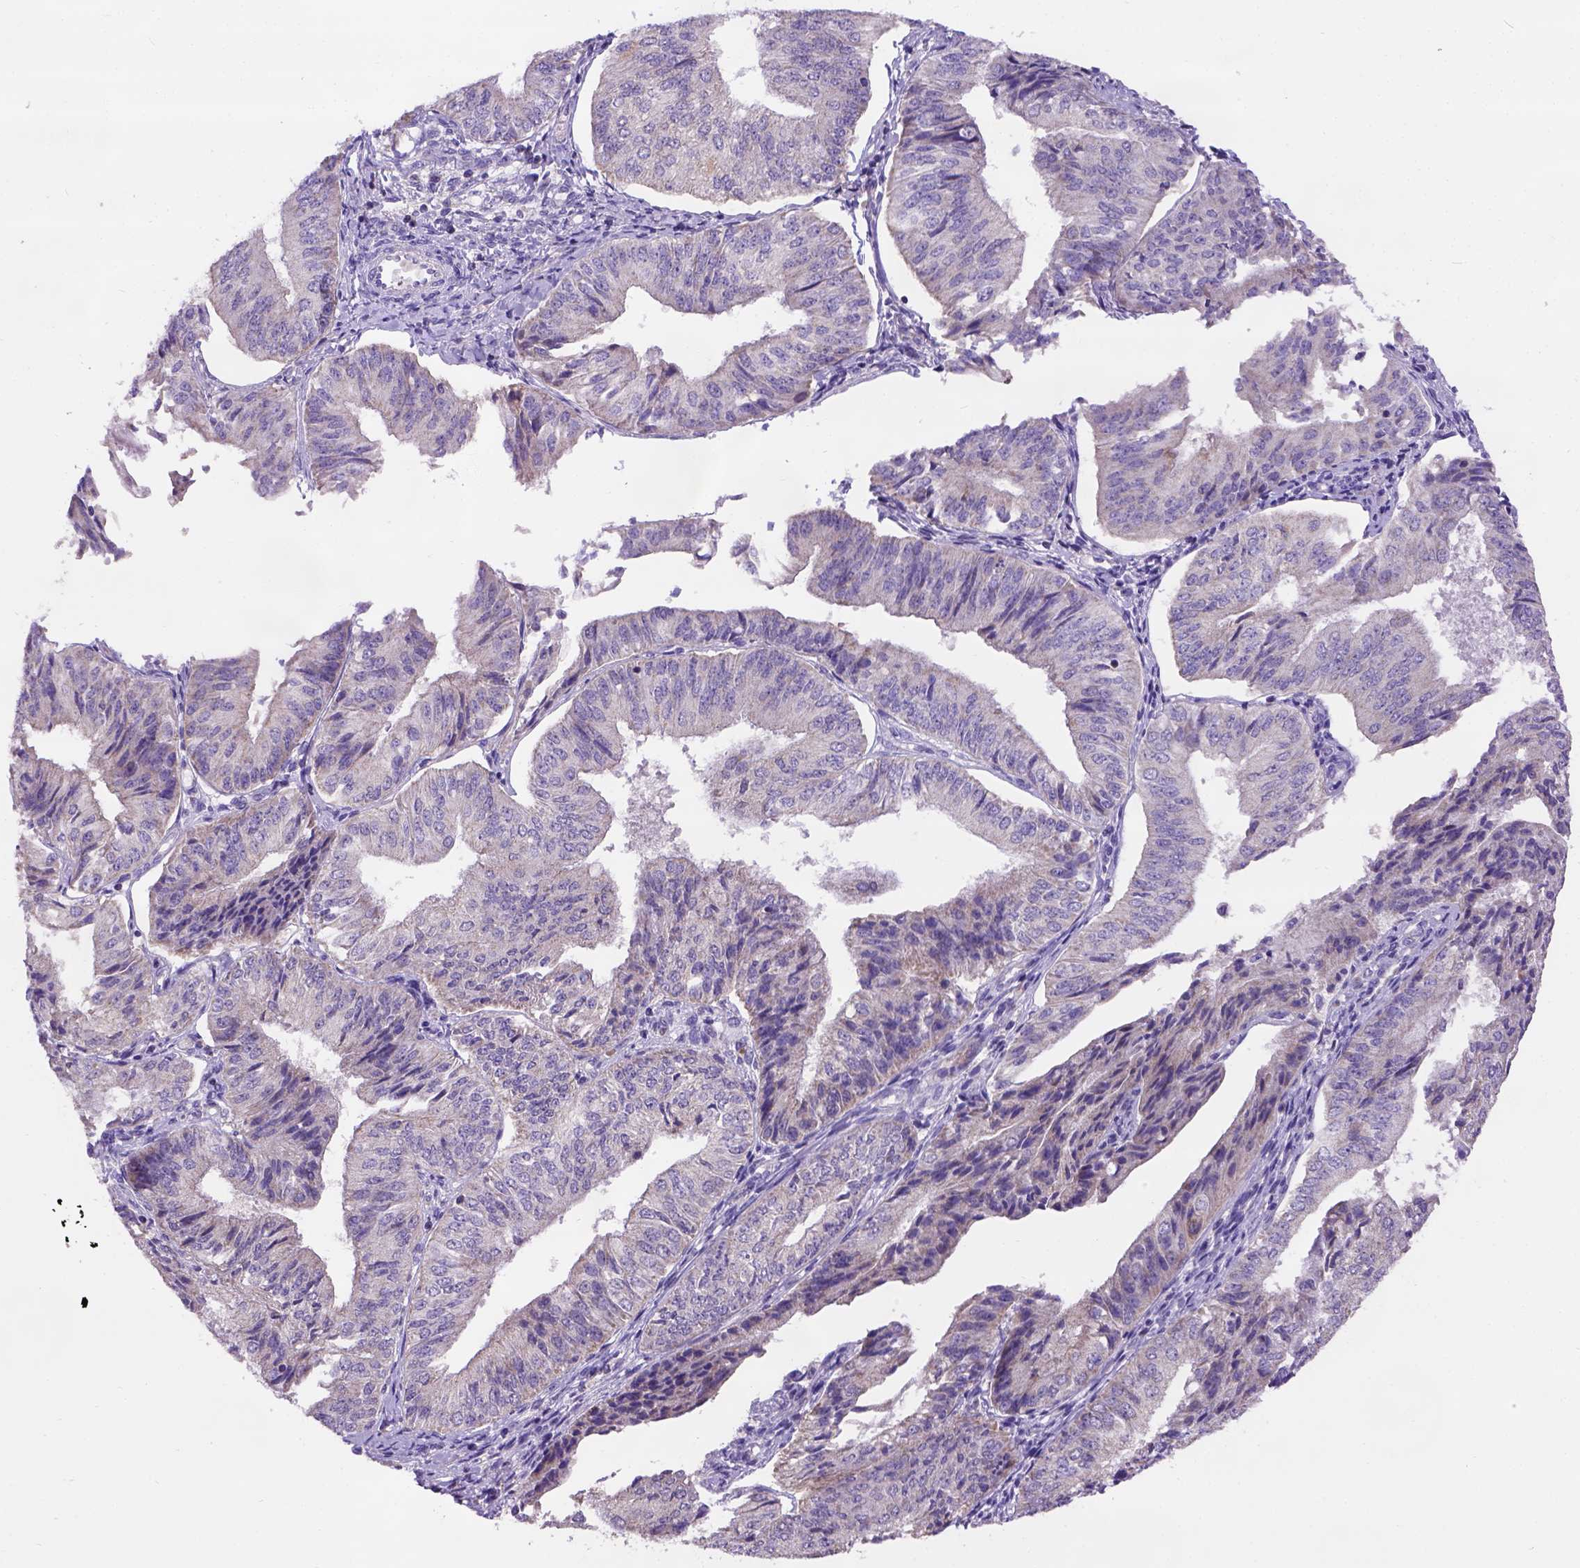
{"staining": {"intensity": "negative", "quantity": "none", "location": "none"}, "tissue": "endometrial cancer", "cell_type": "Tumor cells", "image_type": "cancer", "snomed": [{"axis": "morphology", "description": "Adenocarcinoma, NOS"}, {"axis": "topography", "description": "Endometrium"}], "caption": "This is an immunohistochemistry (IHC) image of endometrial cancer. There is no expression in tumor cells.", "gene": "L2HGDH", "patient": {"sex": "female", "age": 58}}